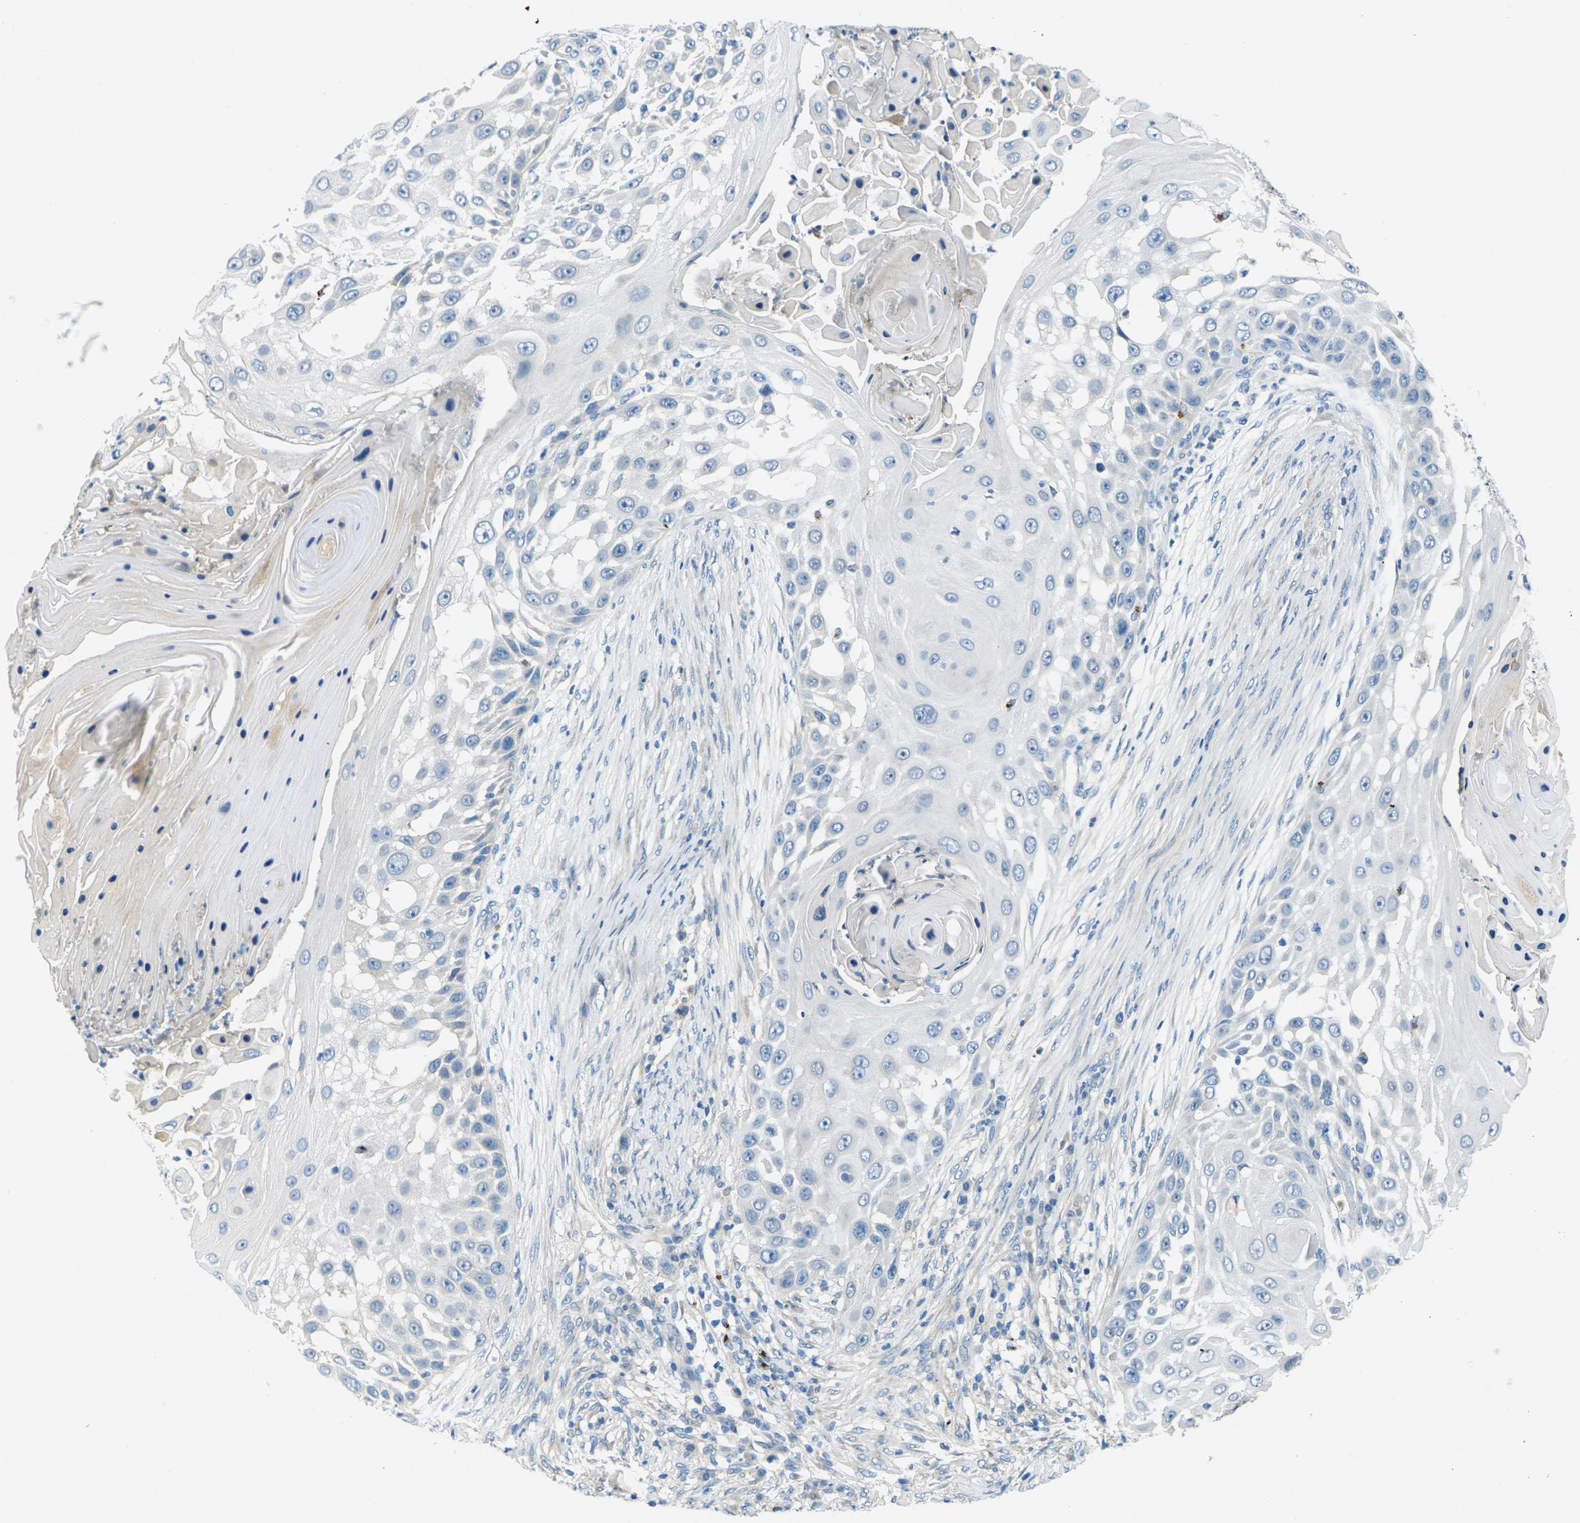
{"staining": {"intensity": "negative", "quantity": "none", "location": "none"}, "tissue": "skin cancer", "cell_type": "Tumor cells", "image_type": "cancer", "snomed": [{"axis": "morphology", "description": "Squamous cell carcinoma, NOS"}, {"axis": "topography", "description": "Skin"}], "caption": "A high-resolution micrograph shows immunohistochemistry staining of skin cancer (squamous cell carcinoma), which reveals no significant positivity in tumor cells.", "gene": "CYP2C8", "patient": {"sex": "female", "age": 44}}